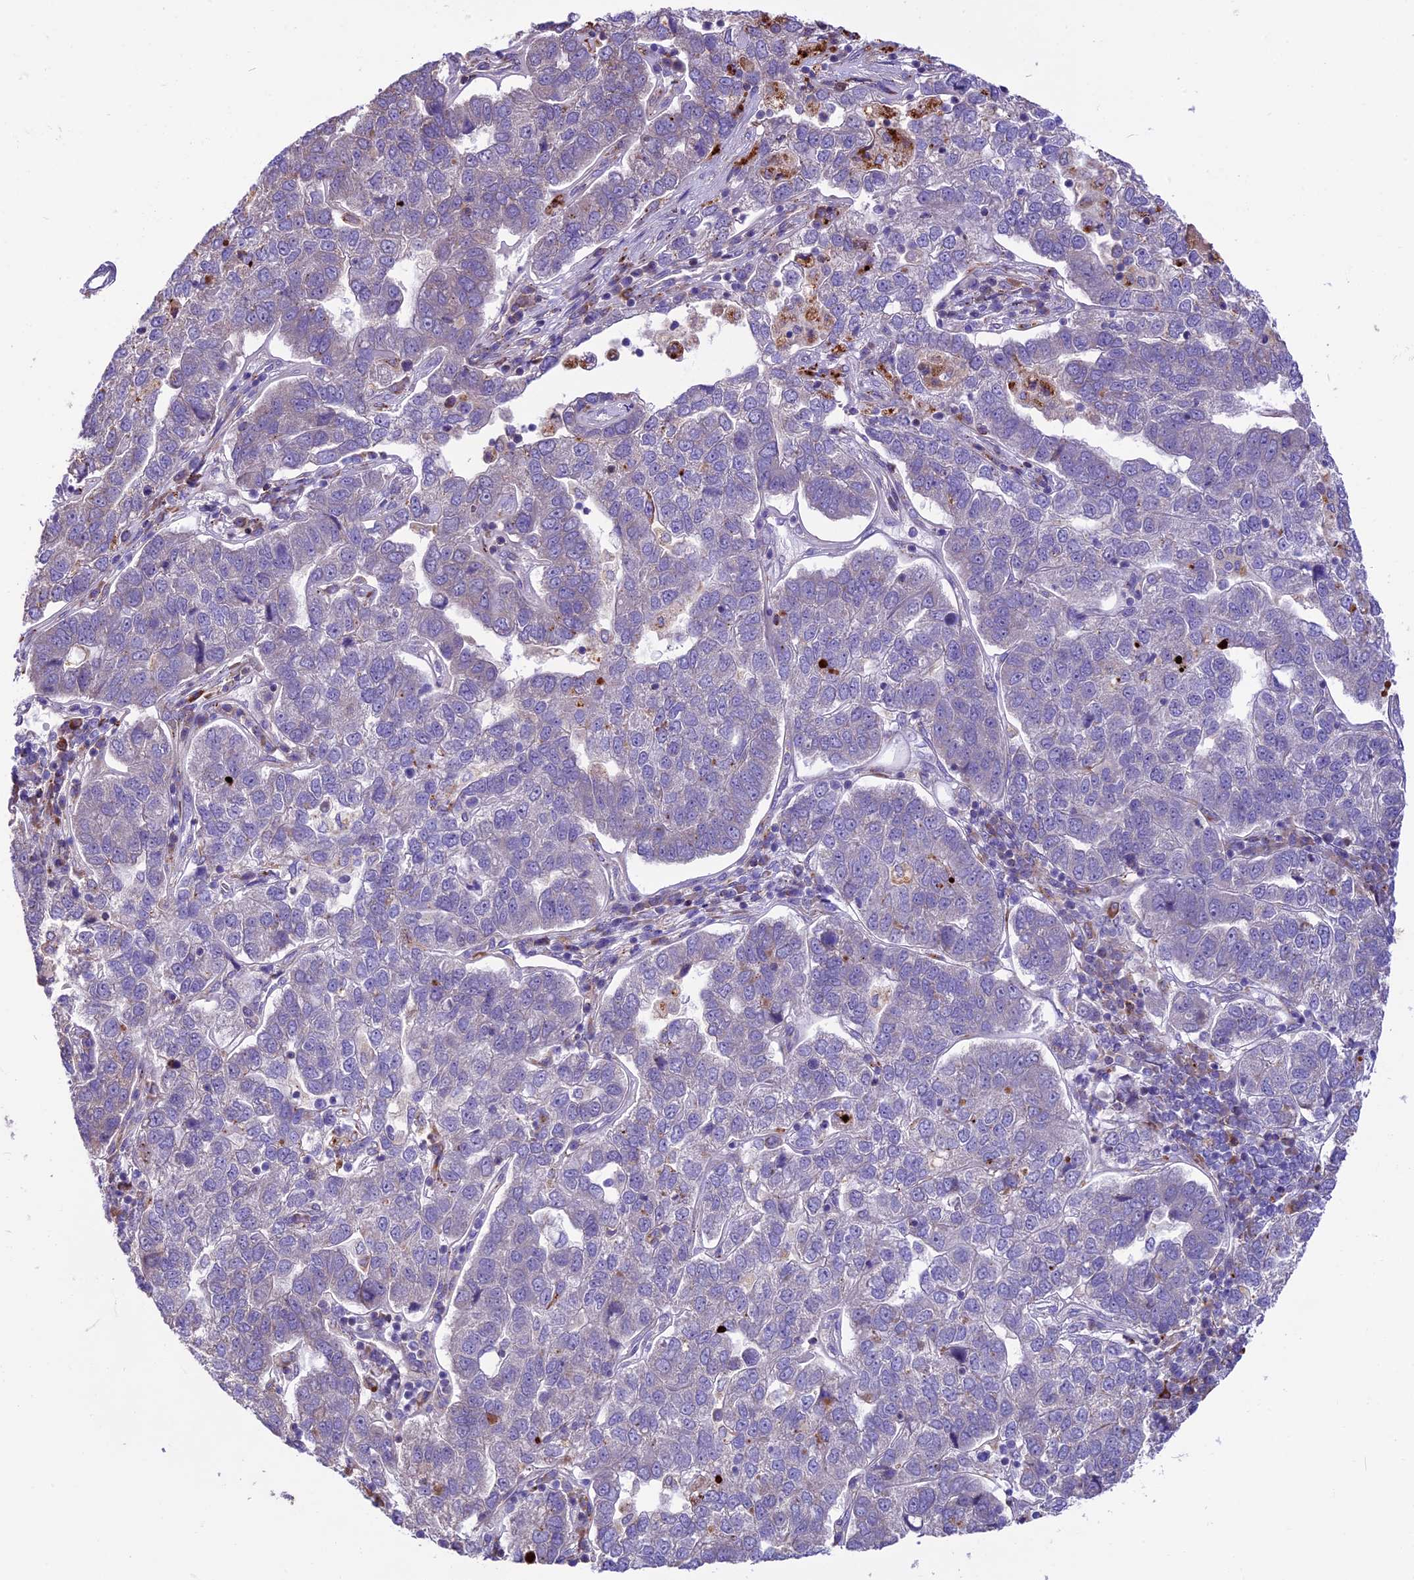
{"staining": {"intensity": "negative", "quantity": "none", "location": "none"}, "tissue": "pancreatic cancer", "cell_type": "Tumor cells", "image_type": "cancer", "snomed": [{"axis": "morphology", "description": "Adenocarcinoma, NOS"}, {"axis": "topography", "description": "Pancreas"}], "caption": "A micrograph of pancreatic cancer (adenocarcinoma) stained for a protein exhibits no brown staining in tumor cells. (DAB (3,3'-diaminobenzidine) immunohistochemistry (IHC) with hematoxylin counter stain).", "gene": "THRSP", "patient": {"sex": "female", "age": 61}}